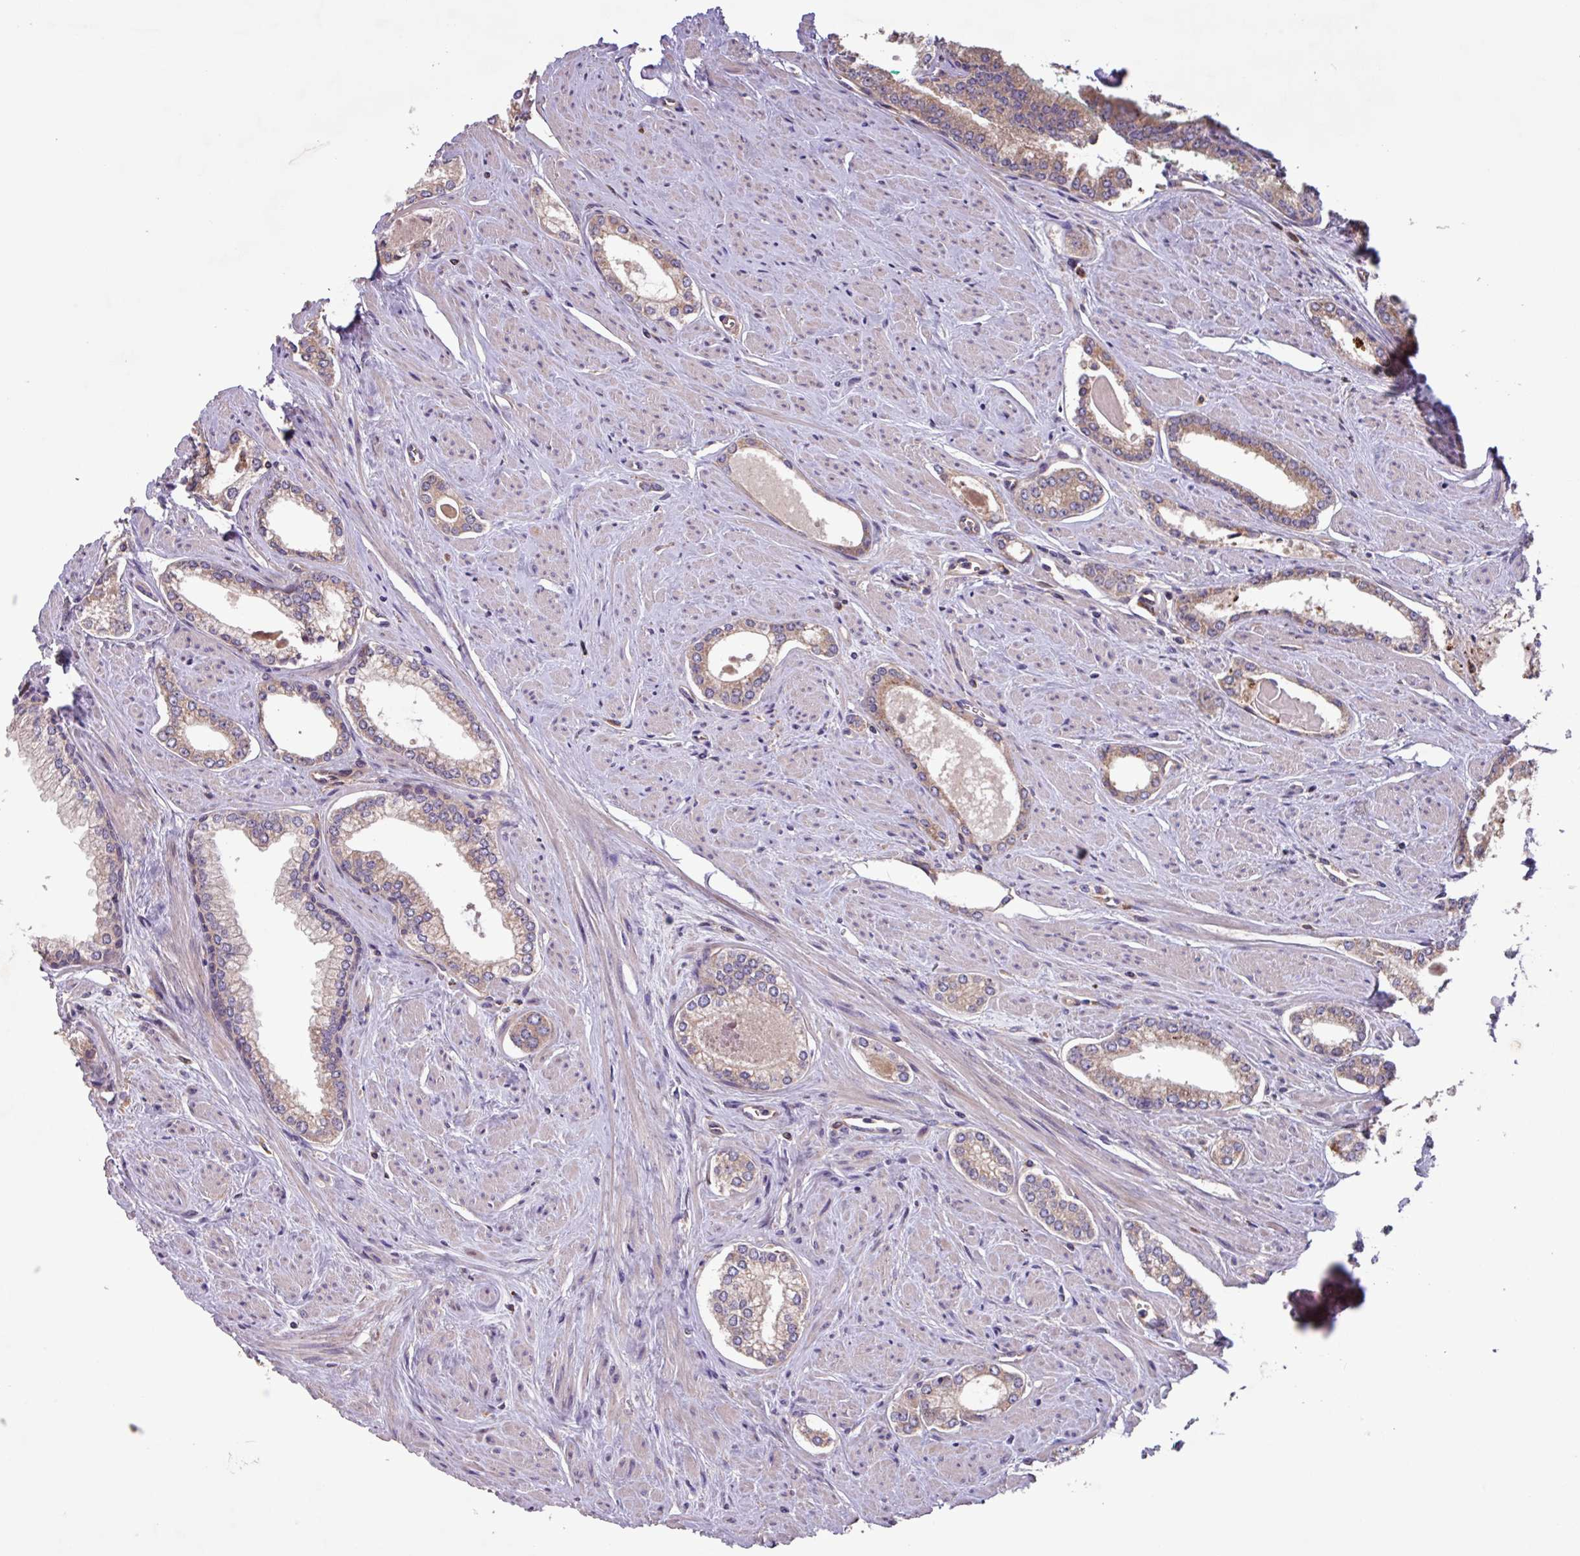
{"staining": {"intensity": "moderate", "quantity": ">75%", "location": "cytoplasmic/membranous"}, "tissue": "prostate cancer", "cell_type": "Tumor cells", "image_type": "cancer", "snomed": [{"axis": "morphology", "description": "Adenocarcinoma, Low grade"}, {"axis": "topography", "description": "Prostate and seminal vesicle, NOS"}], "caption": "Protein staining reveals moderate cytoplasmic/membranous positivity in approximately >75% of tumor cells in prostate cancer (adenocarcinoma (low-grade)).", "gene": "PTPRQ", "patient": {"sex": "male", "age": 60}}